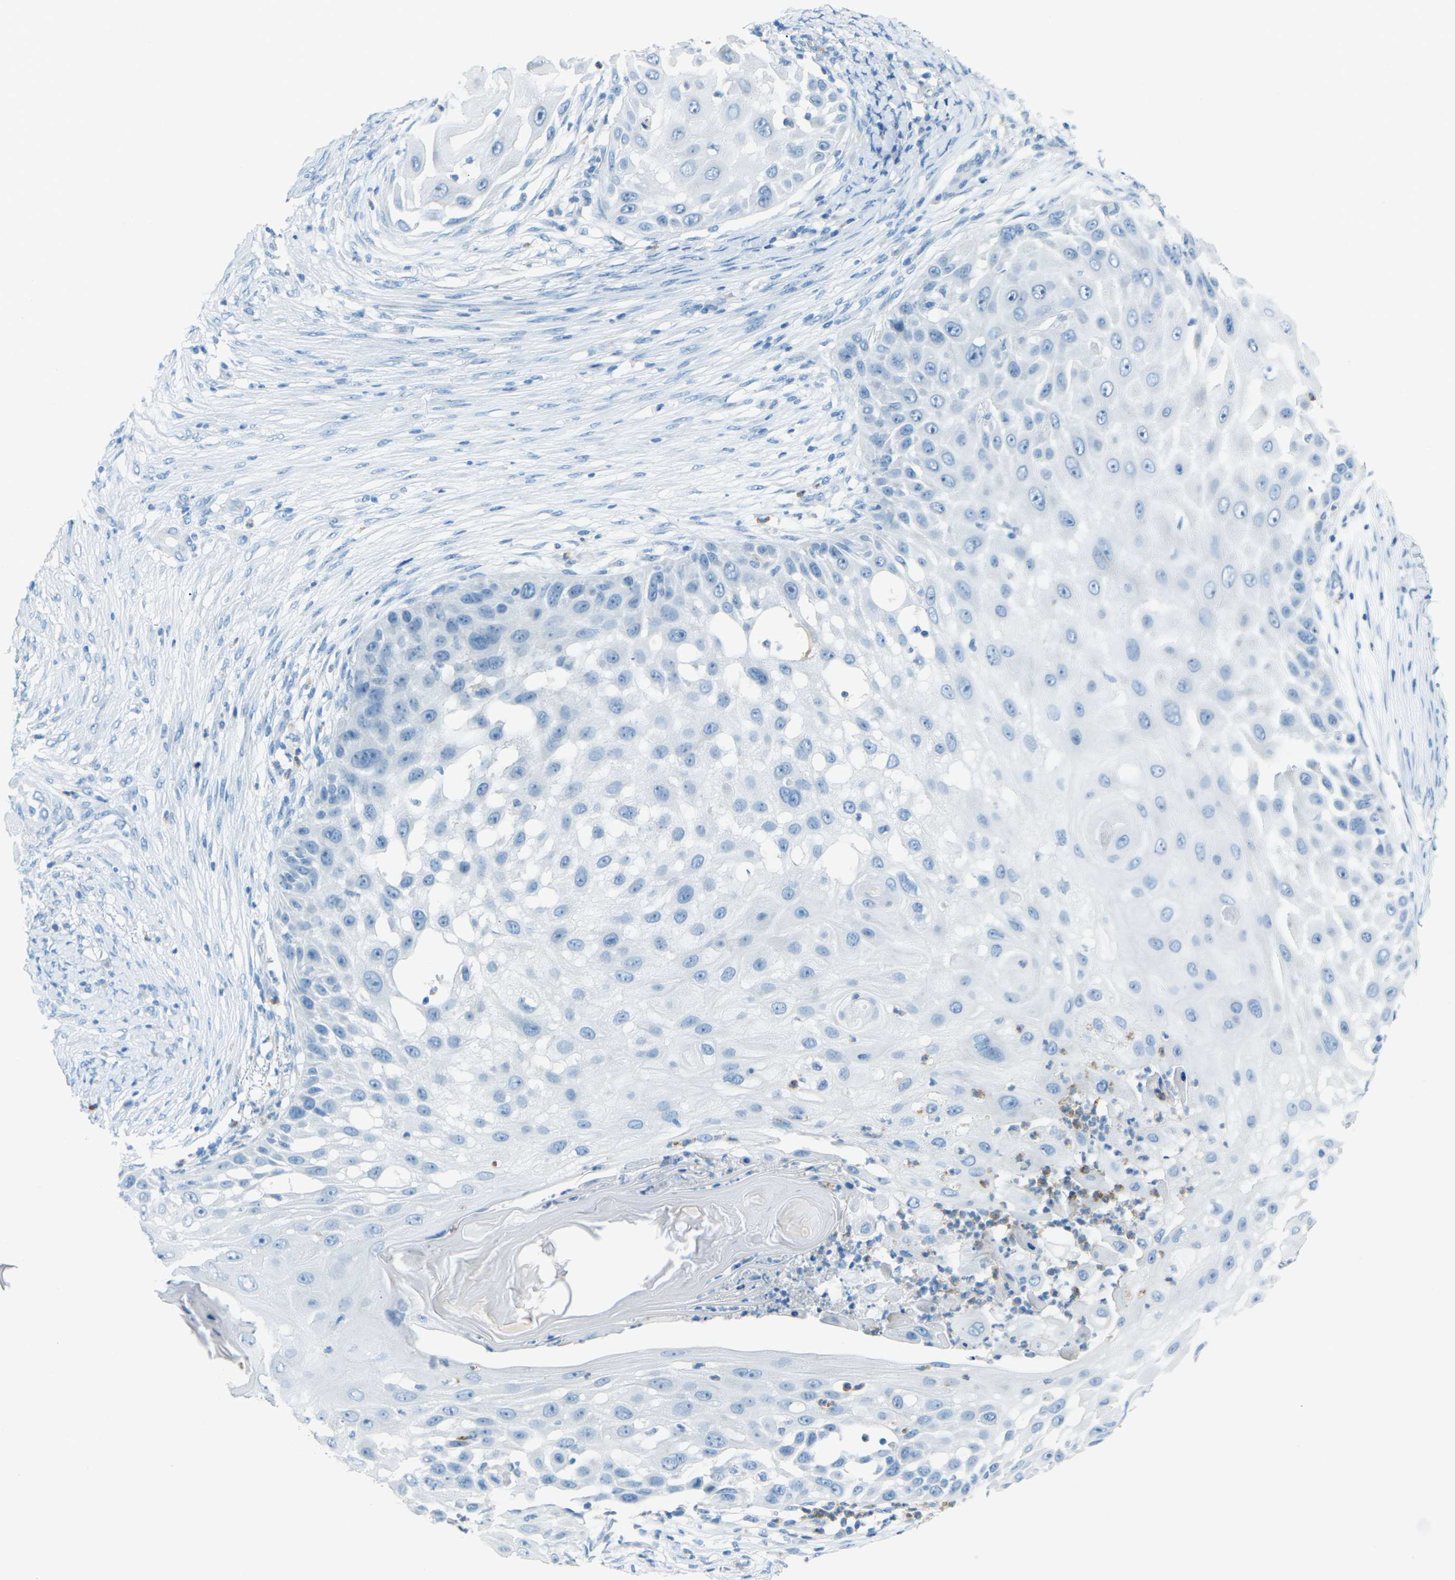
{"staining": {"intensity": "negative", "quantity": "none", "location": "none"}, "tissue": "skin cancer", "cell_type": "Tumor cells", "image_type": "cancer", "snomed": [{"axis": "morphology", "description": "Squamous cell carcinoma, NOS"}, {"axis": "topography", "description": "Skin"}], "caption": "Protein analysis of skin cancer displays no significant positivity in tumor cells. (IHC, brightfield microscopy, high magnification).", "gene": "CDH16", "patient": {"sex": "female", "age": 44}}